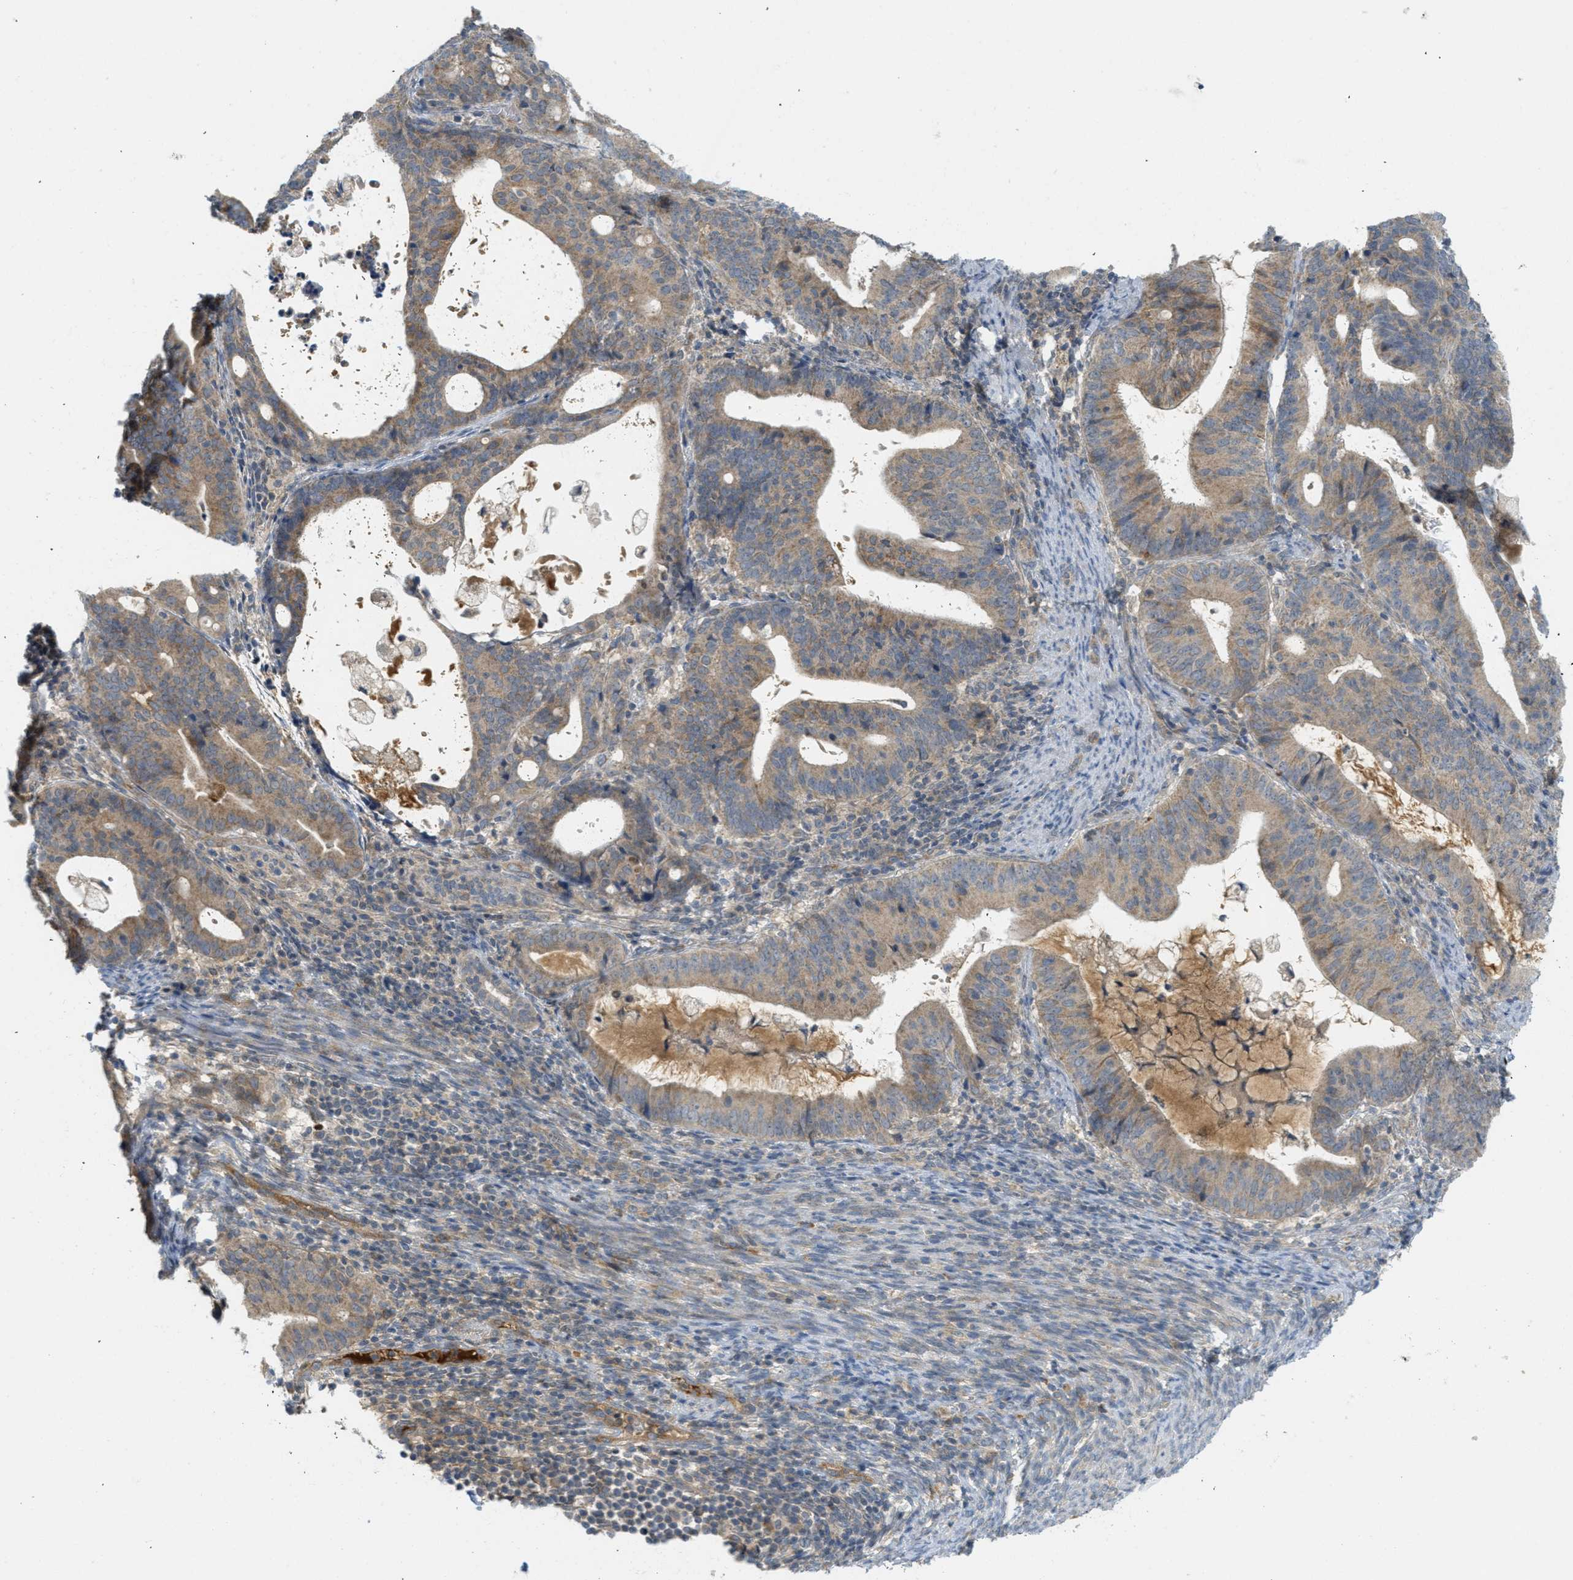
{"staining": {"intensity": "moderate", "quantity": ">75%", "location": "cytoplasmic/membranous"}, "tissue": "endometrial cancer", "cell_type": "Tumor cells", "image_type": "cancer", "snomed": [{"axis": "morphology", "description": "Adenocarcinoma, NOS"}, {"axis": "topography", "description": "Uterus"}], "caption": "A medium amount of moderate cytoplasmic/membranous staining is seen in approximately >75% of tumor cells in endometrial cancer tissue.", "gene": "PROC", "patient": {"sex": "female", "age": 83}}